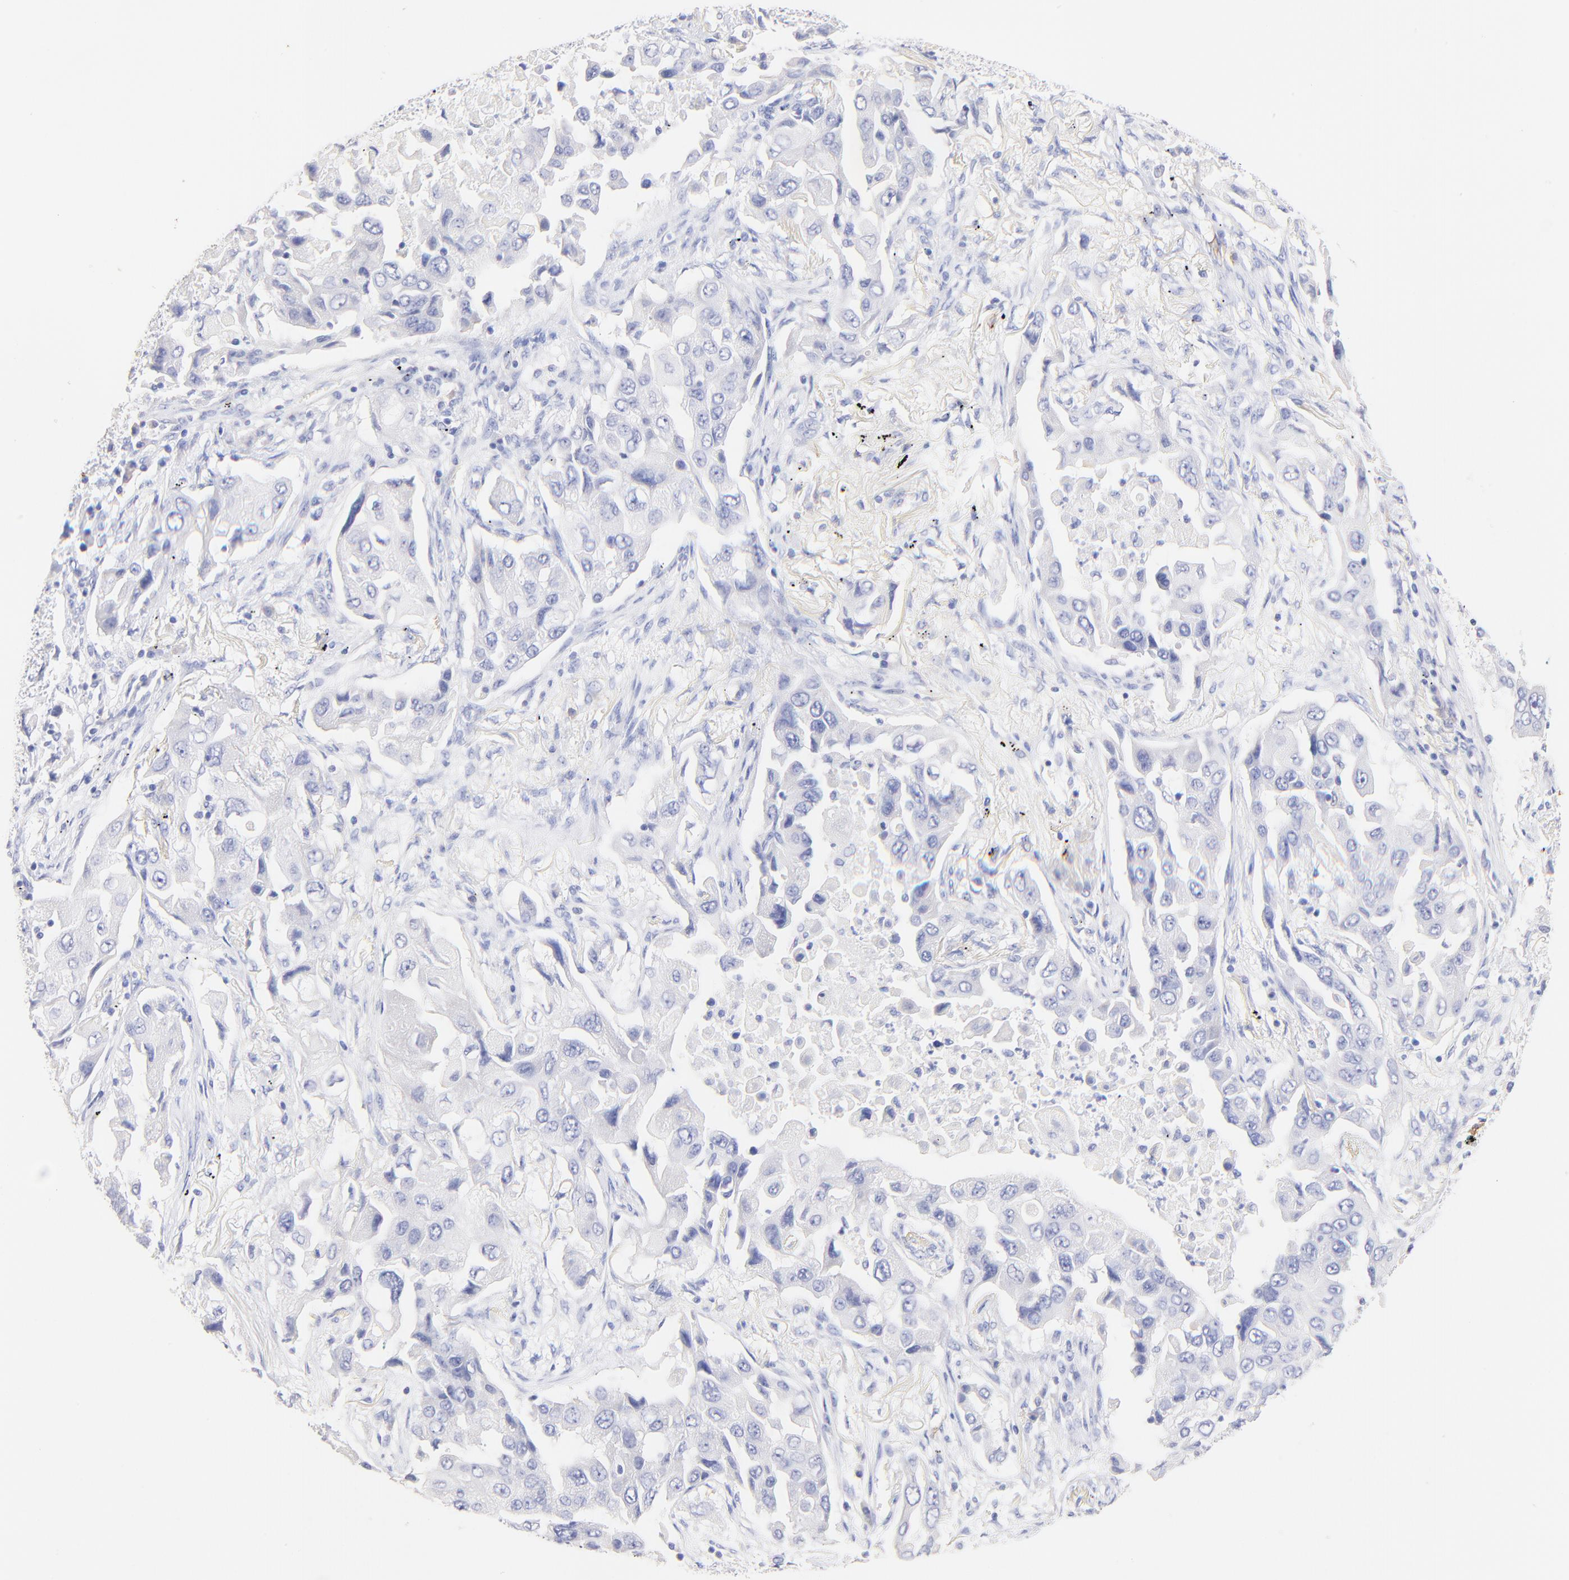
{"staining": {"intensity": "negative", "quantity": "none", "location": "none"}, "tissue": "lung cancer", "cell_type": "Tumor cells", "image_type": "cancer", "snomed": [{"axis": "morphology", "description": "Adenocarcinoma, NOS"}, {"axis": "topography", "description": "Lung"}], "caption": "Tumor cells are negative for protein expression in human lung cancer. (Stains: DAB immunohistochemistry (IHC) with hematoxylin counter stain, Microscopy: brightfield microscopy at high magnification).", "gene": "RAB3A", "patient": {"sex": "female", "age": 65}}